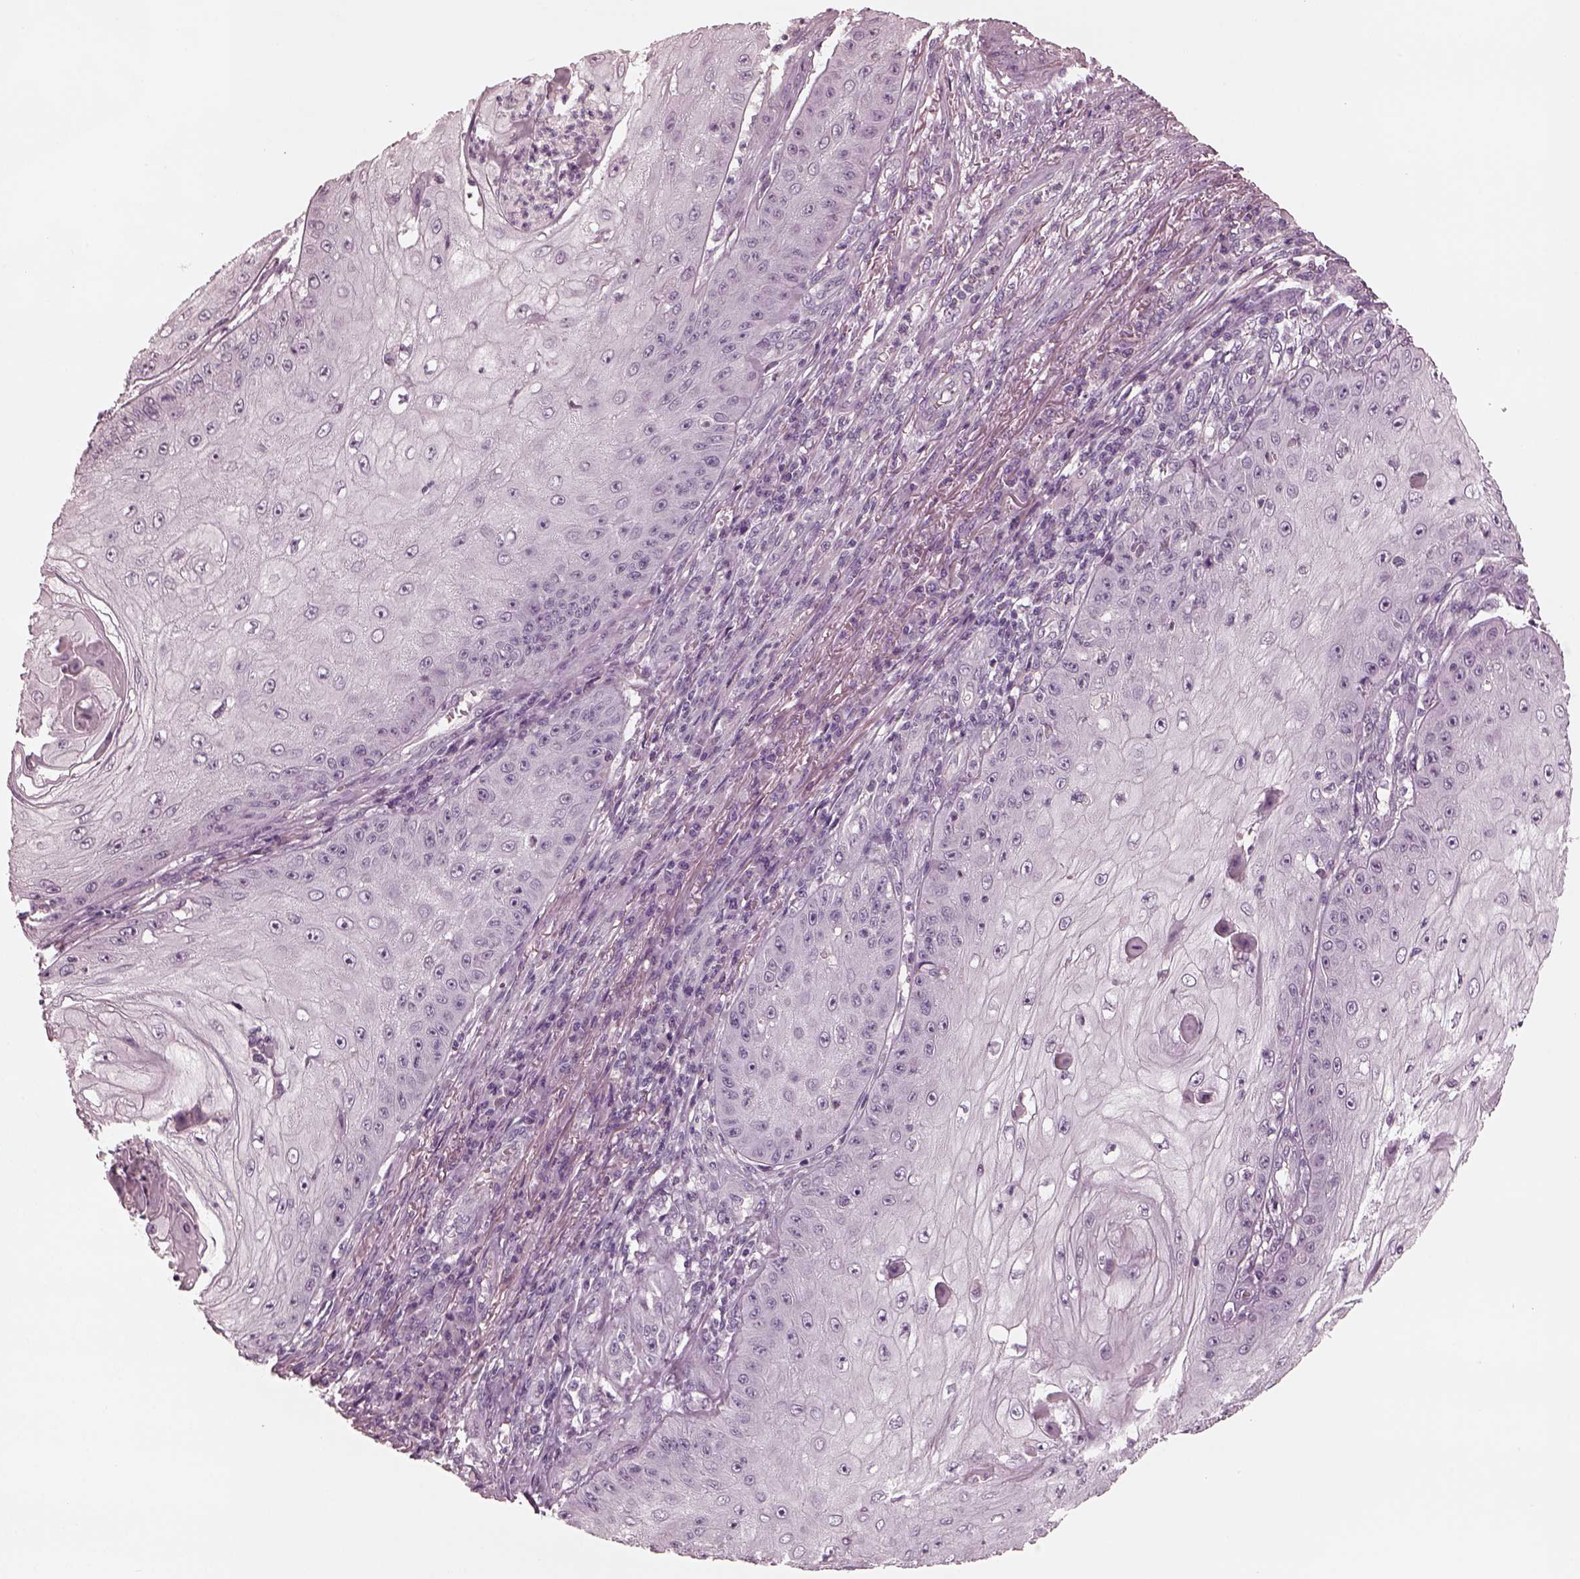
{"staining": {"intensity": "negative", "quantity": "none", "location": "none"}, "tissue": "skin cancer", "cell_type": "Tumor cells", "image_type": "cancer", "snomed": [{"axis": "morphology", "description": "Squamous cell carcinoma, NOS"}, {"axis": "topography", "description": "Skin"}], "caption": "Tumor cells show no significant protein expression in skin cancer (squamous cell carcinoma).", "gene": "OPTC", "patient": {"sex": "male", "age": 70}}